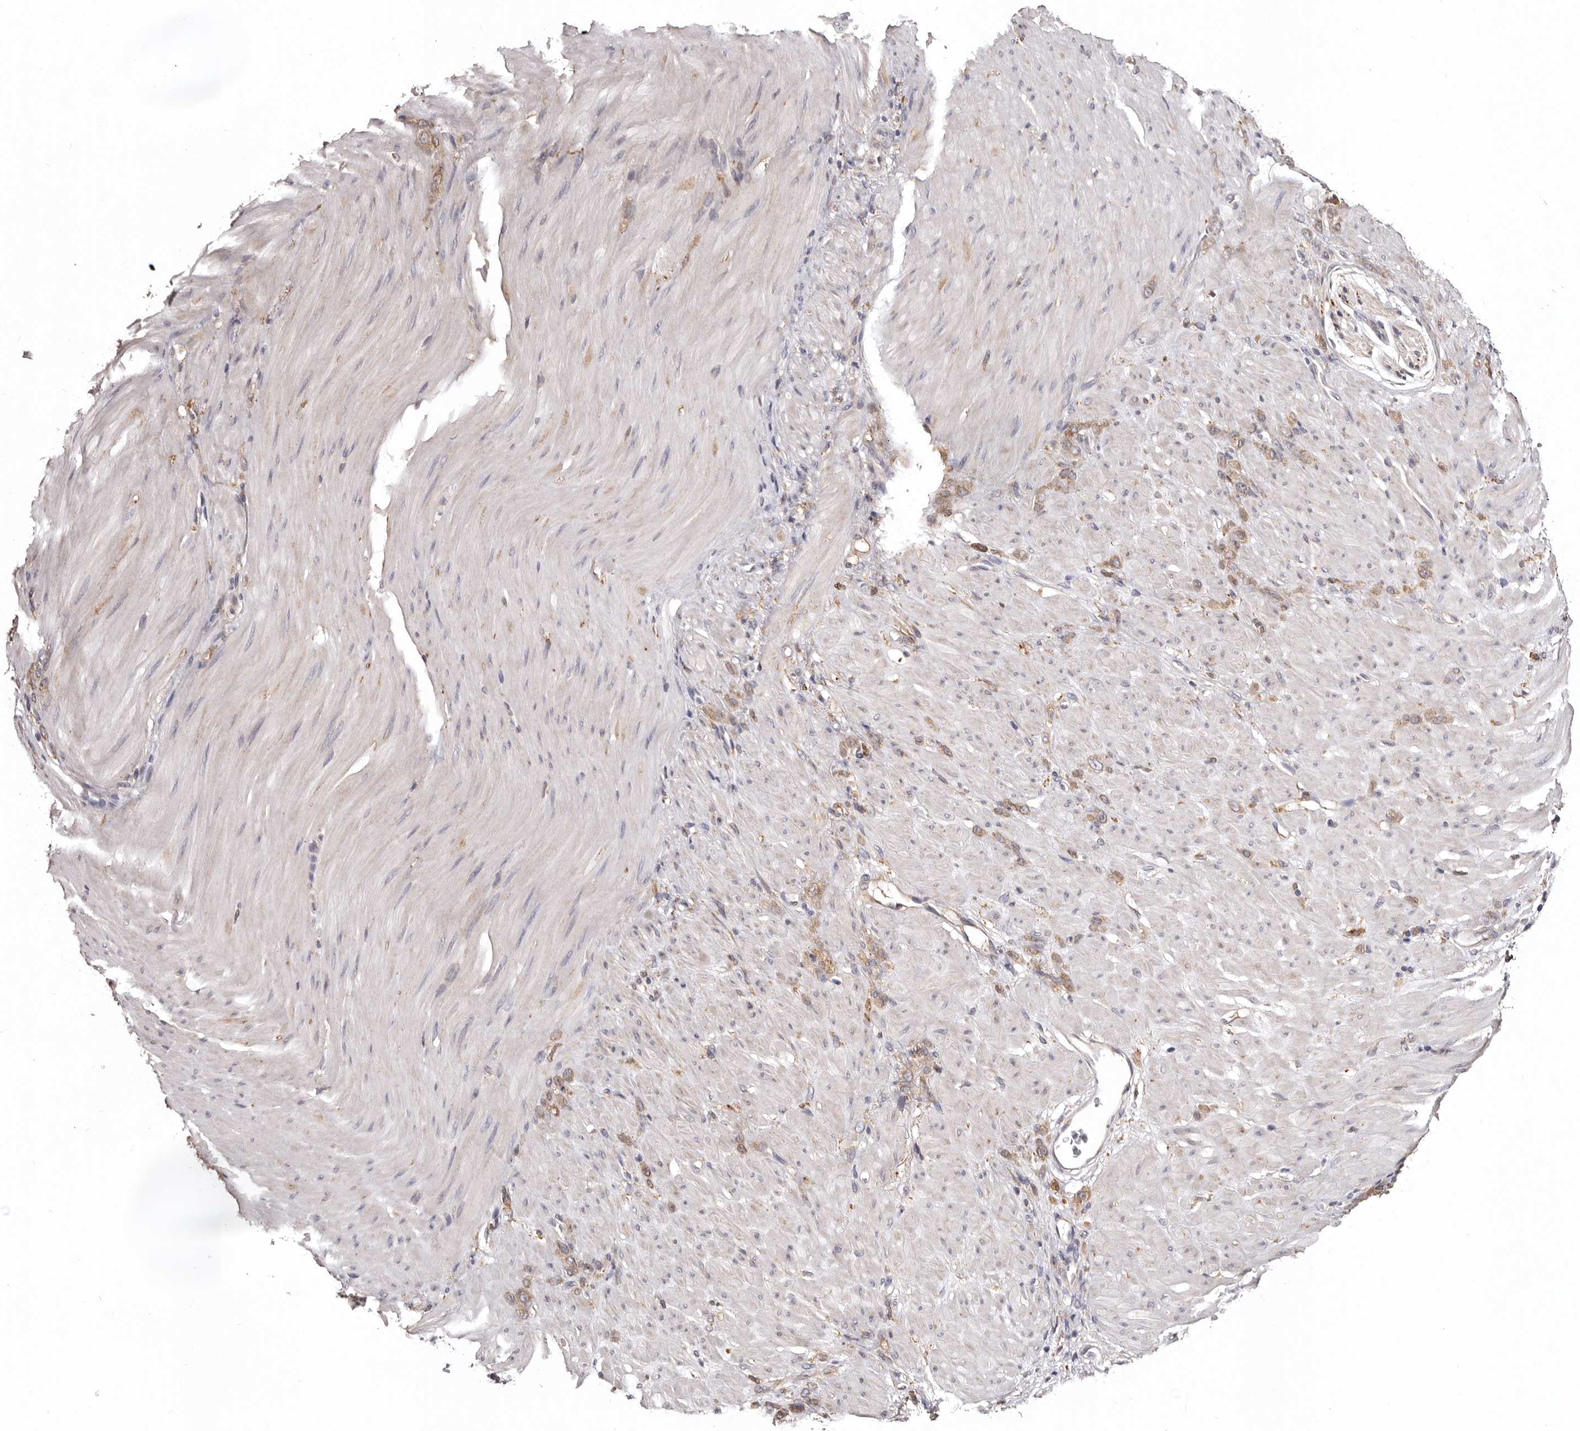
{"staining": {"intensity": "moderate", "quantity": ">75%", "location": "cytoplasmic/membranous"}, "tissue": "stomach cancer", "cell_type": "Tumor cells", "image_type": "cancer", "snomed": [{"axis": "morphology", "description": "Normal tissue, NOS"}, {"axis": "morphology", "description": "Adenocarcinoma, NOS"}, {"axis": "topography", "description": "Stomach"}], "caption": "Human stomach cancer (adenocarcinoma) stained with a protein marker reveals moderate staining in tumor cells.", "gene": "INKA2", "patient": {"sex": "male", "age": 82}}